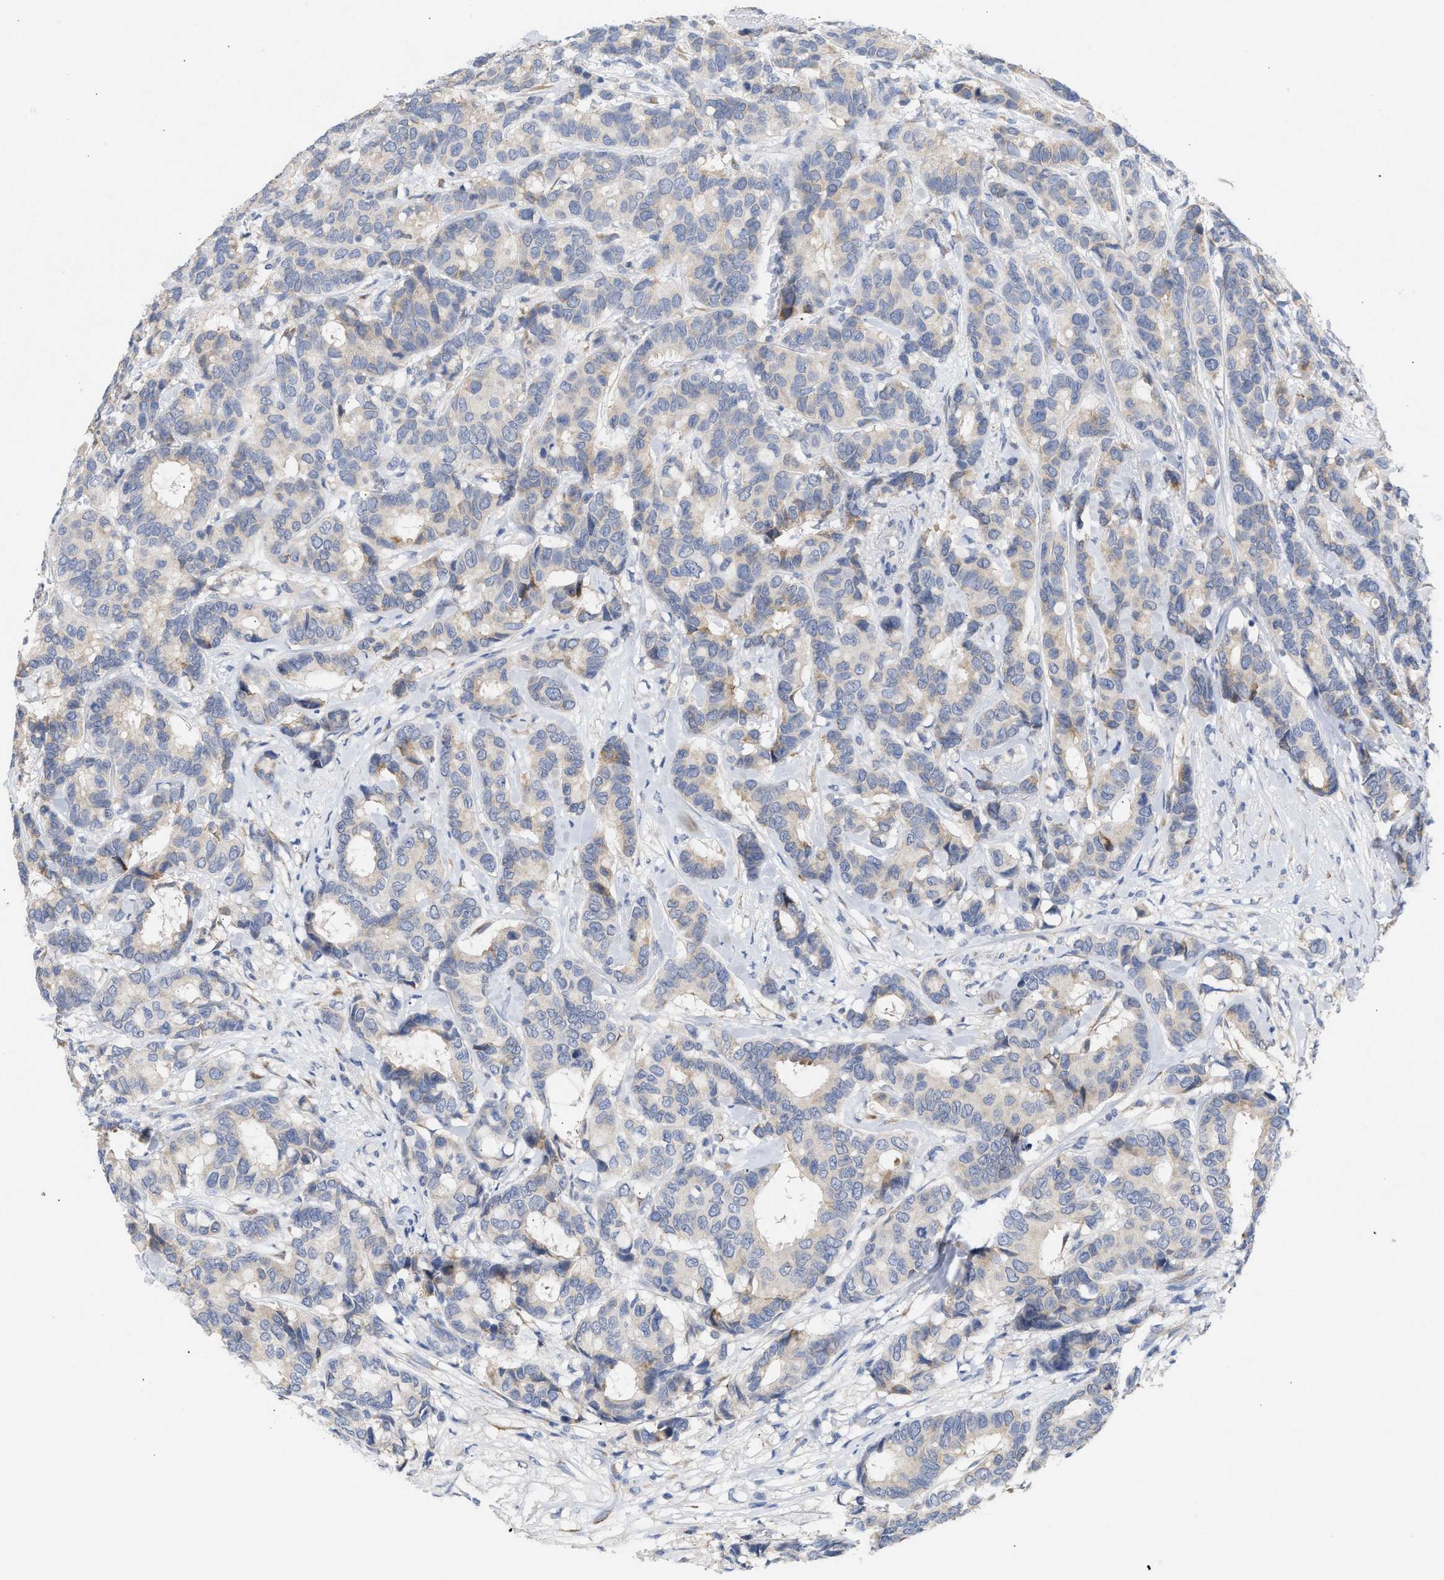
{"staining": {"intensity": "weak", "quantity": "<25%", "location": "cytoplasmic/membranous"}, "tissue": "breast cancer", "cell_type": "Tumor cells", "image_type": "cancer", "snomed": [{"axis": "morphology", "description": "Duct carcinoma"}, {"axis": "topography", "description": "Breast"}], "caption": "Tumor cells are negative for protein expression in human breast intraductal carcinoma. Nuclei are stained in blue.", "gene": "SELENOM", "patient": {"sex": "female", "age": 87}}